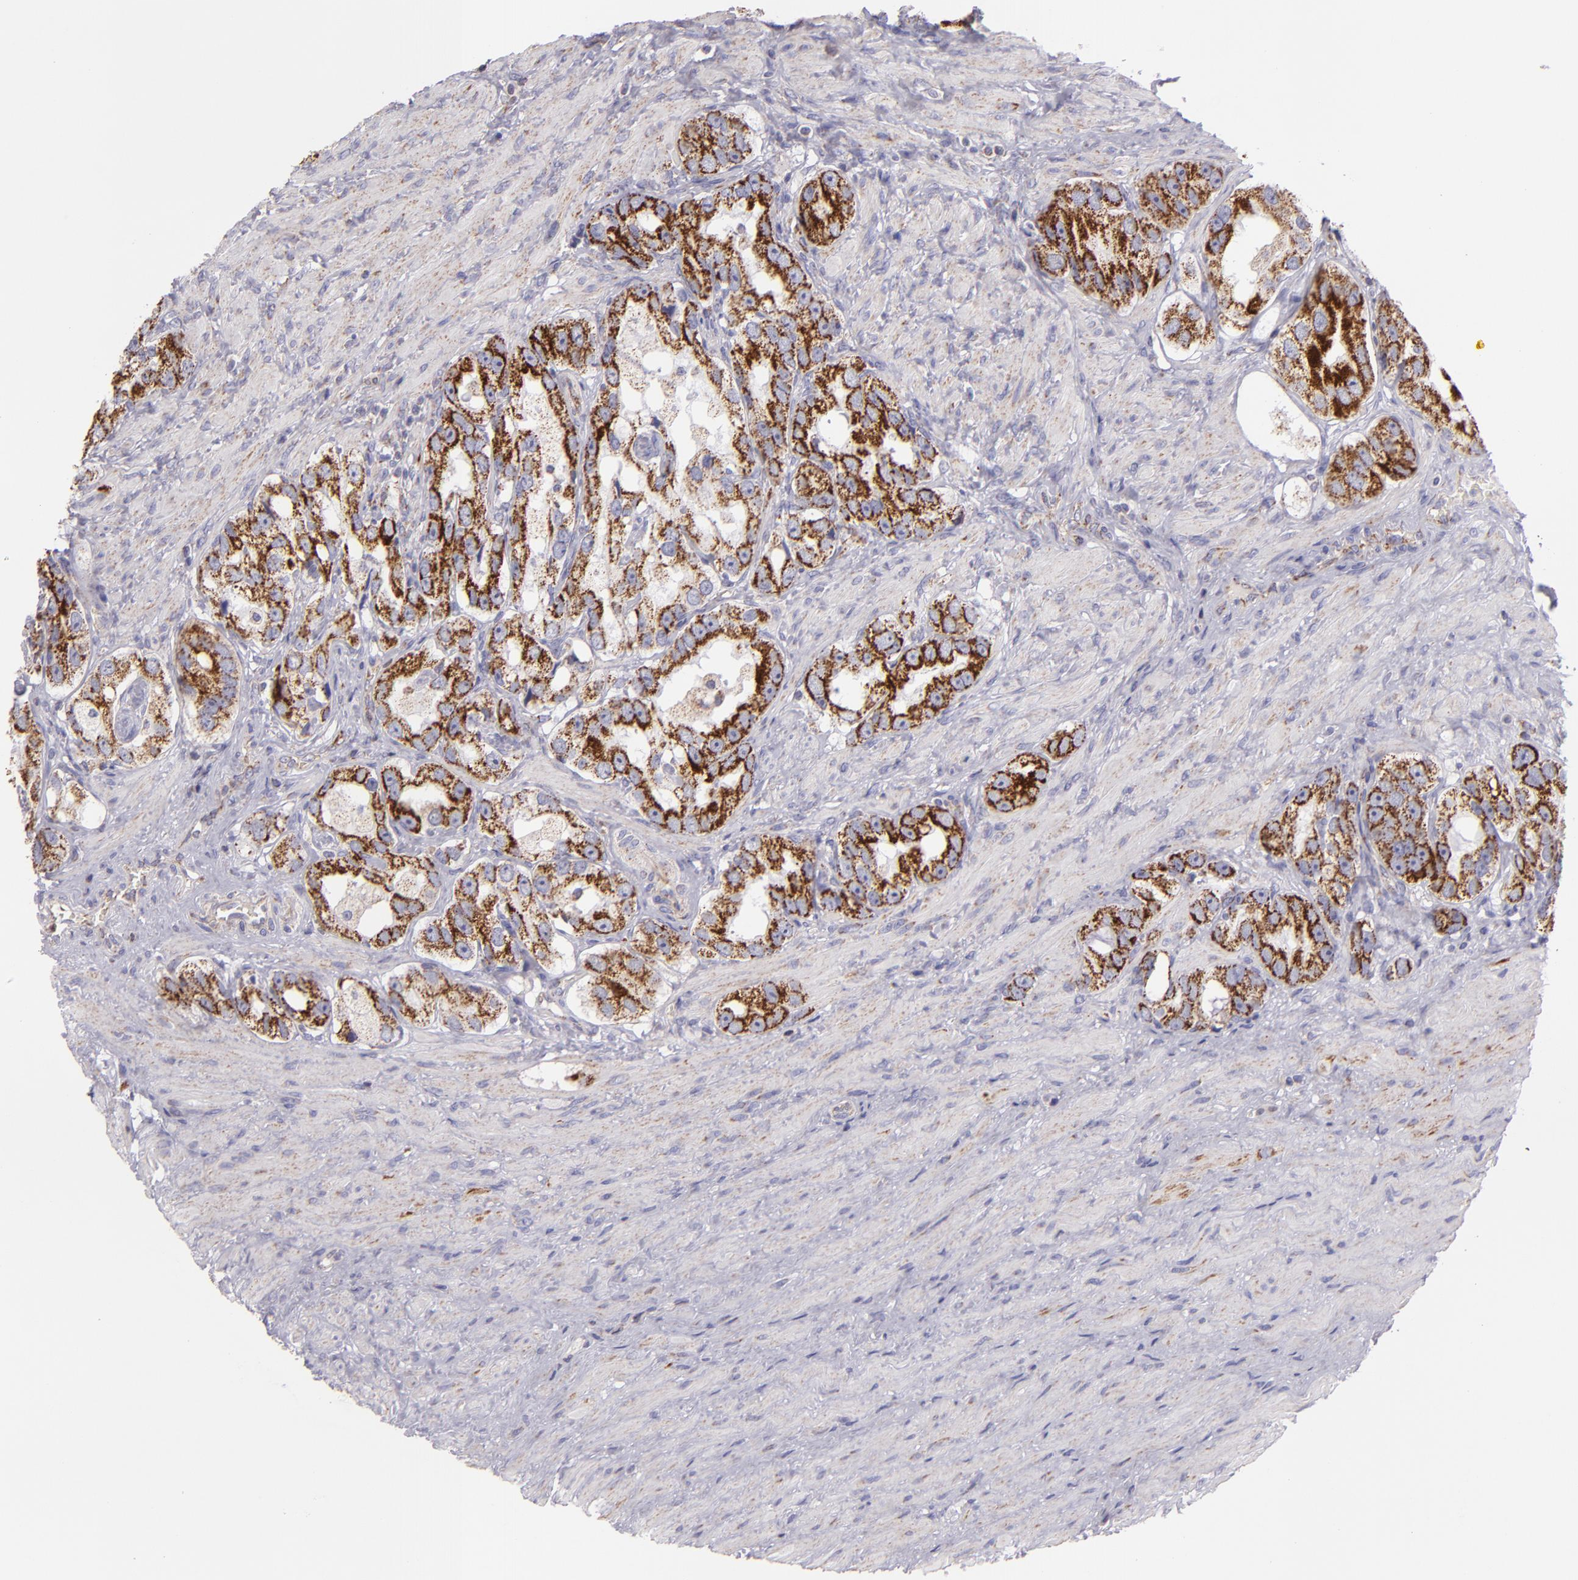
{"staining": {"intensity": "strong", "quantity": ">75%", "location": "cytoplasmic/membranous"}, "tissue": "prostate cancer", "cell_type": "Tumor cells", "image_type": "cancer", "snomed": [{"axis": "morphology", "description": "Adenocarcinoma, High grade"}, {"axis": "topography", "description": "Prostate"}], "caption": "Prostate high-grade adenocarcinoma stained for a protein (brown) demonstrates strong cytoplasmic/membranous positive positivity in about >75% of tumor cells.", "gene": "HSPD1", "patient": {"sex": "male", "age": 63}}